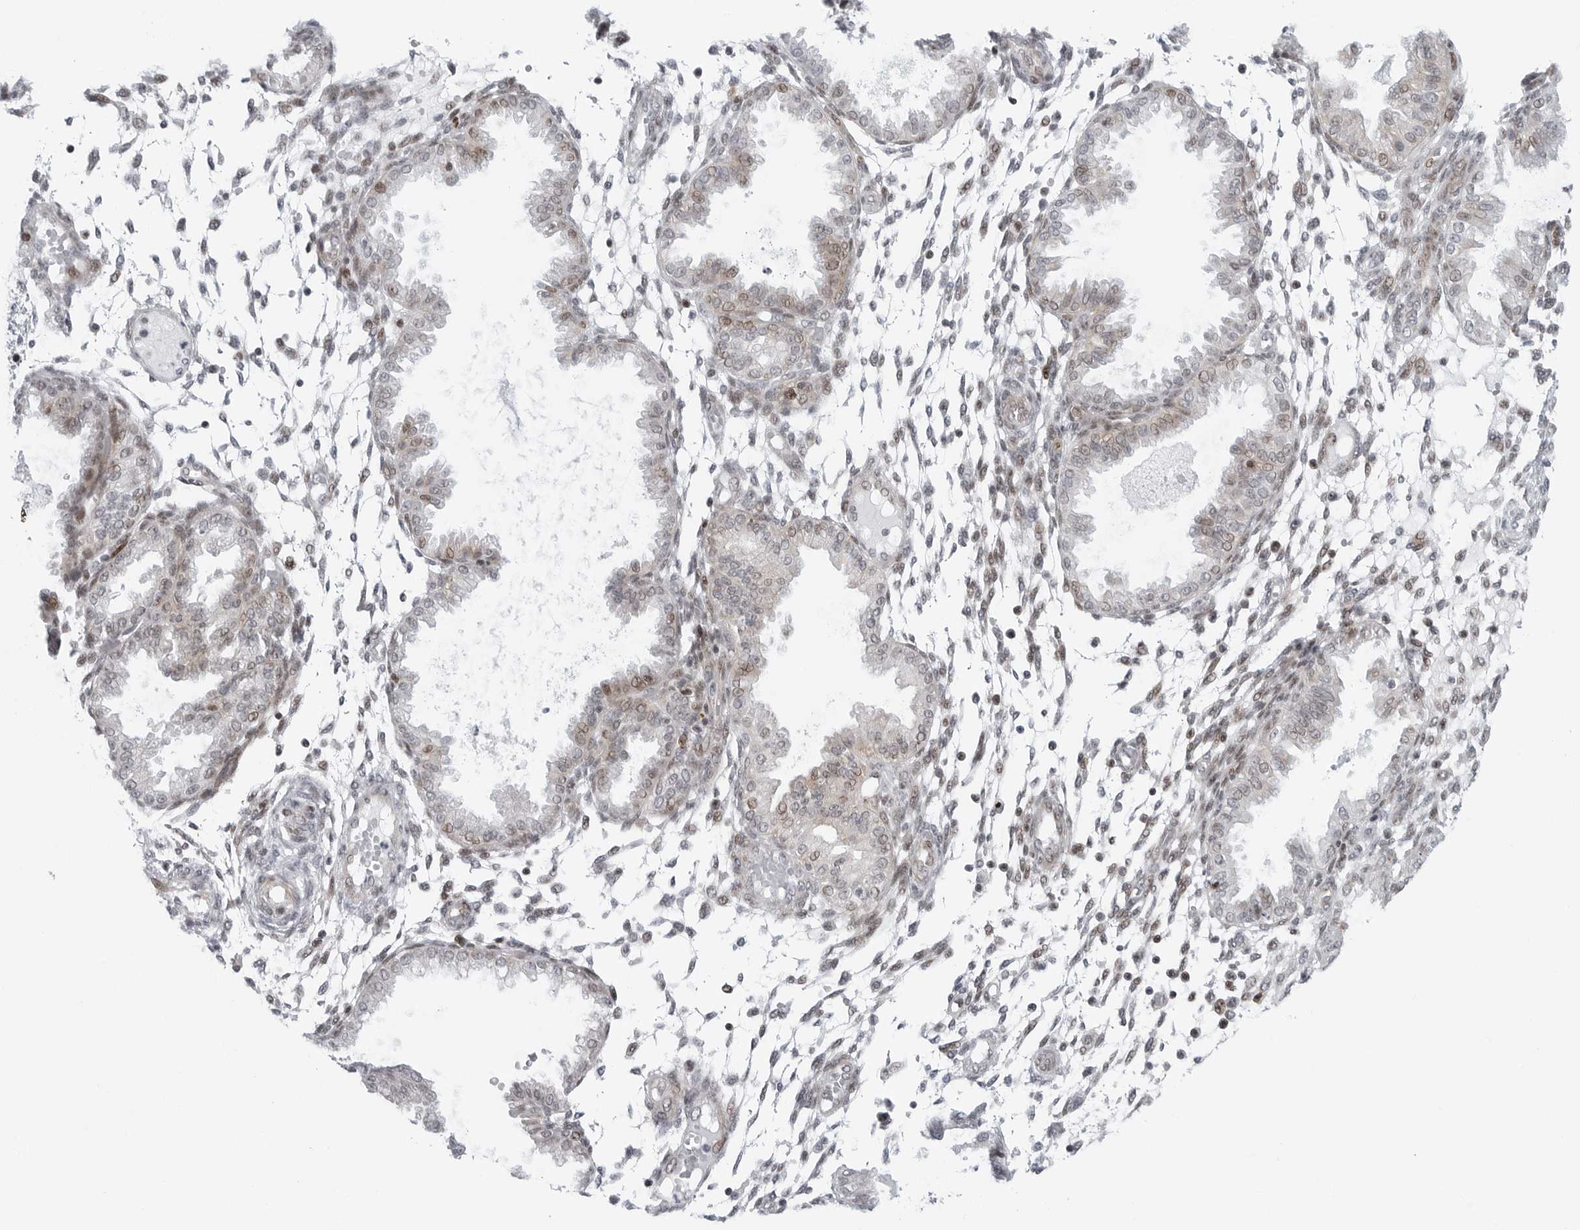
{"staining": {"intensity": "negative", "quantity": "none", "location": "none"}, "tissue": "endometrium", "cell_type": "Cells in endometrial stroma", "image_type": "normal", "snomed": [{"axis": "morphology", "description": "Normal tissue, NOS"}, {"axis": "topography", "description": "Endometrium"}], "caption": "This micrograph is of normal endometrium stained with immunohistochemistry to label a protein in brown with the nuclei are counter-stained blue. There is no expression in cells in endometrial stroma. The staining was performed using DAB (3,3'-diaminobenzidine) to visualize the protein expression in brown, while the nuclei were stained in blue with hematoxylin (Magnification: 20x).", "gene": "FAM135B", "patient": {"sex": "female", "age": 33}}